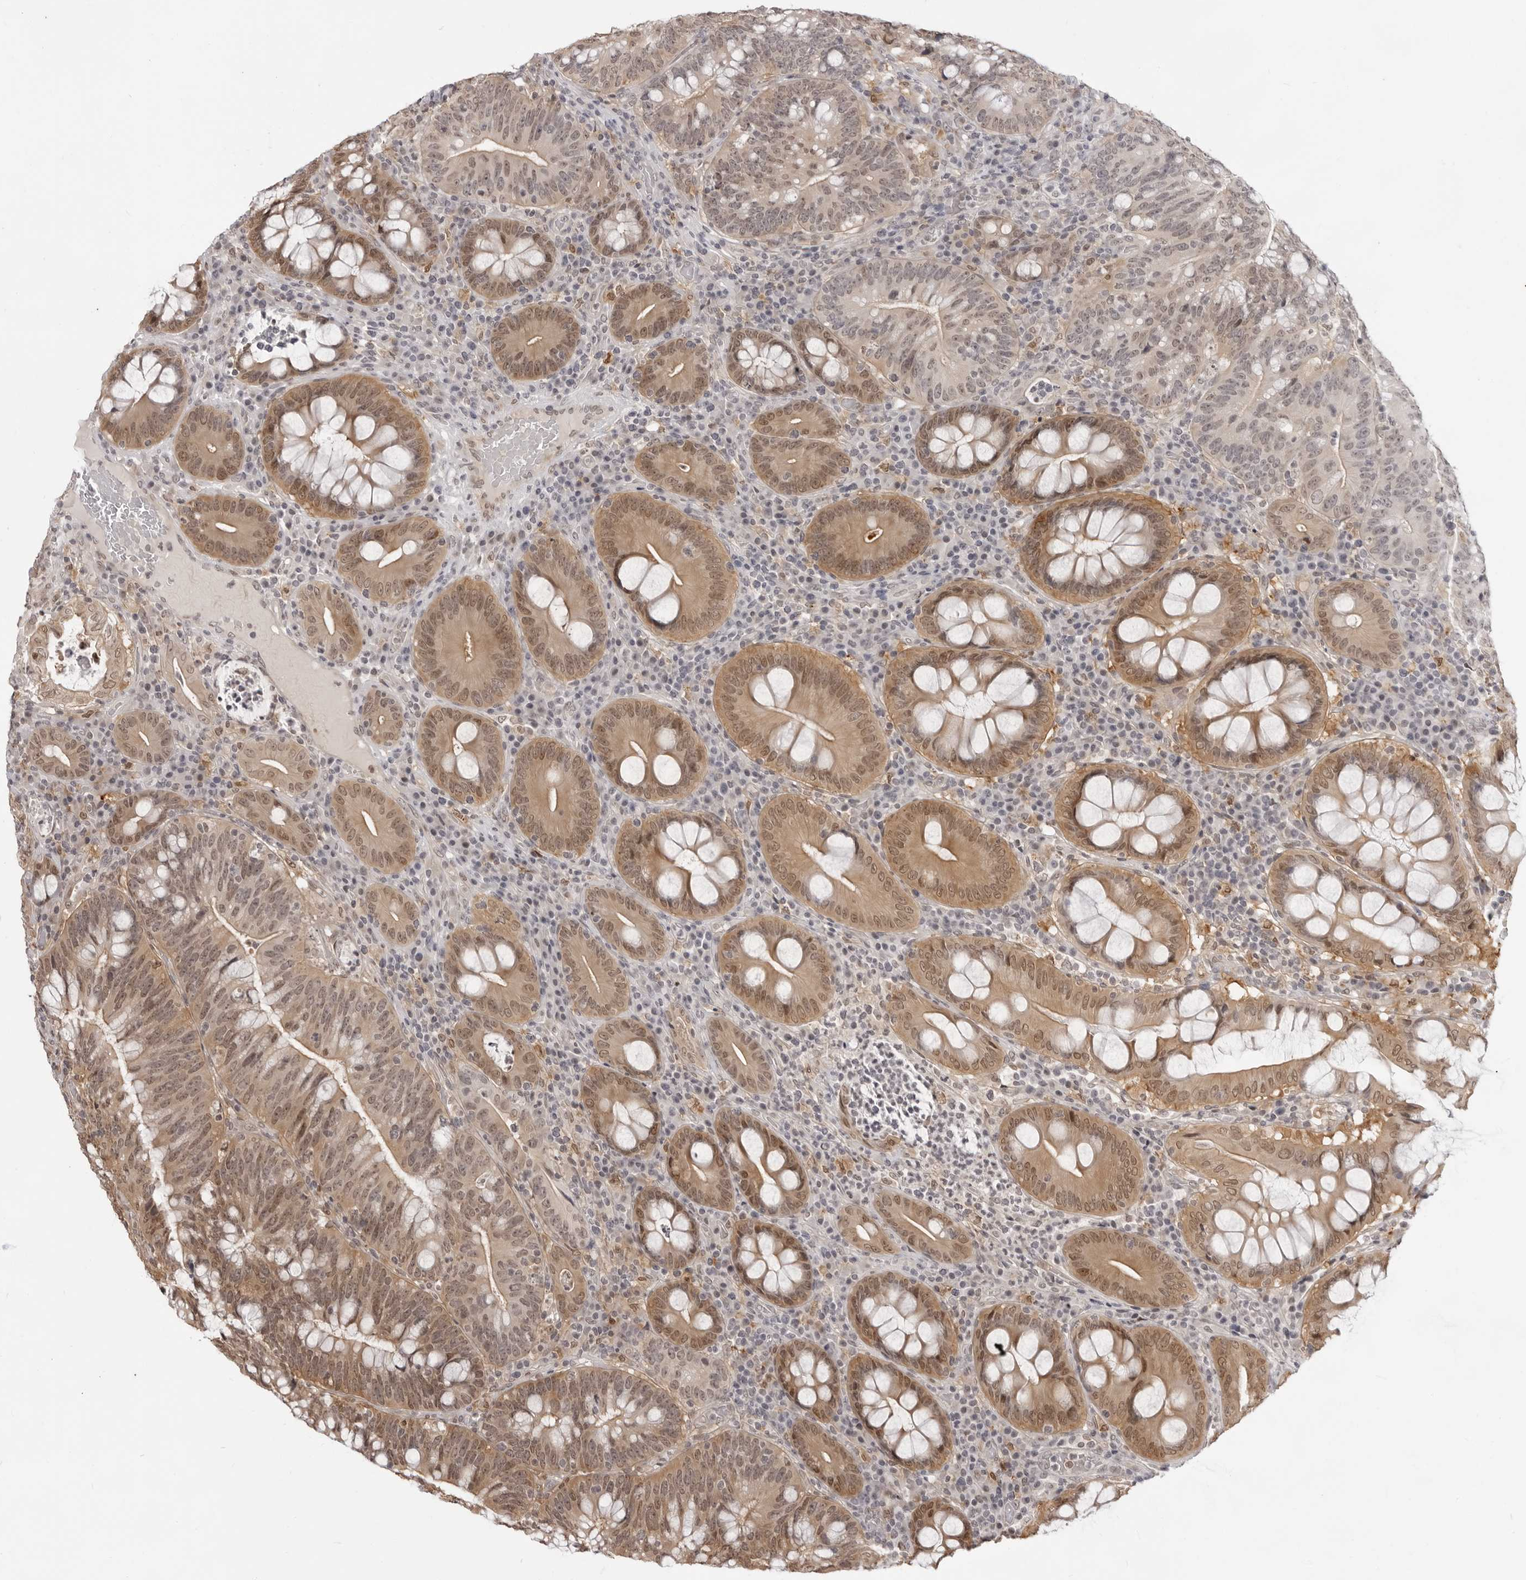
{"staining": {"intensity": "moderate", "quantity": "25%-75%", "location": "cytoplasmic/membranous,nuclear"}, "tissue": "colorectal cancer", "cell_type": "Tumor cells", "image_type": "cancer", "snomed": [{"axis": "morphology", "description": "Adenocarcinoma, NOS"}, {"axis": "topography", "description": "Colon"}], "caption": "Colorectal adenocarcinoma stained with DAB (3,3'-diaminobenzidine) immunohistochemistry shows medium levels of moderate cytoplasmic/membranous and nuclear expression in approximately 25%-75% of tumor cells.", "gene": "SRGAP2", "patient": {"sex": "female", "age": 66}}